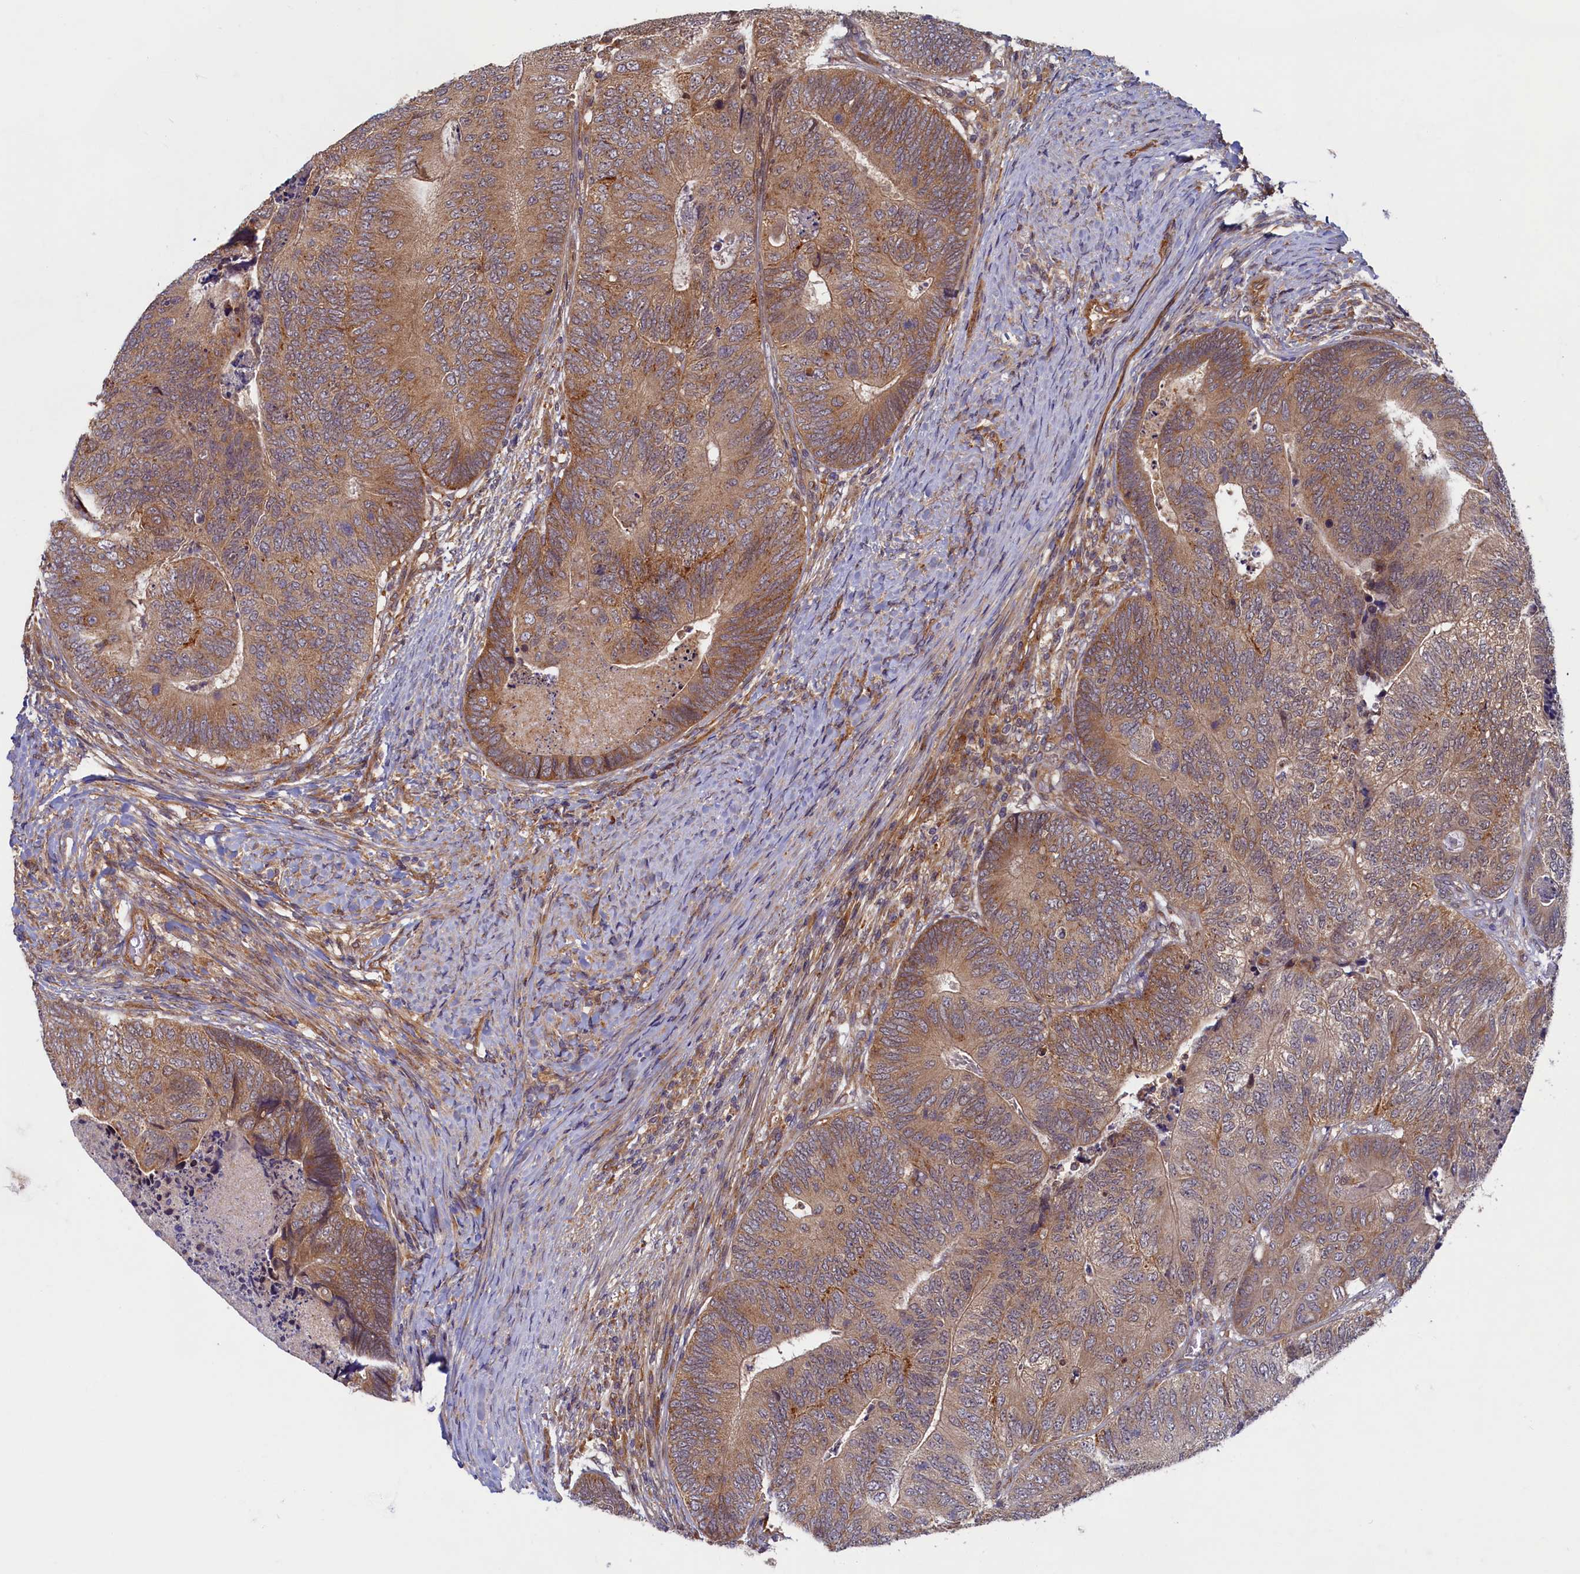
{"staining": {"intensity": "moderate", "quantity": "25%-75%", "location": "cytoplasmic/membranous"}, "tissue": "colorectal cancer", "cell_type": "Tumor cells", "image_type": "cancer", "snomed": [{"axis": "morphology", "description": "Adenocarcinoma, NOS"}, {"axis": "topography", "description": "Colon"}], "caption": "Immunohistochemistry (DAB (3,3'-diaminobenzidine)) staining of colorectal cancer shows moderate cytoplasmic/membranous protein positivity in about 25%-75% of tumor cells. The protein is shown in brown color, while the nuclei are stained blue.", "gene": "STX12", "patient": {"sex": "female", "age": 67}}